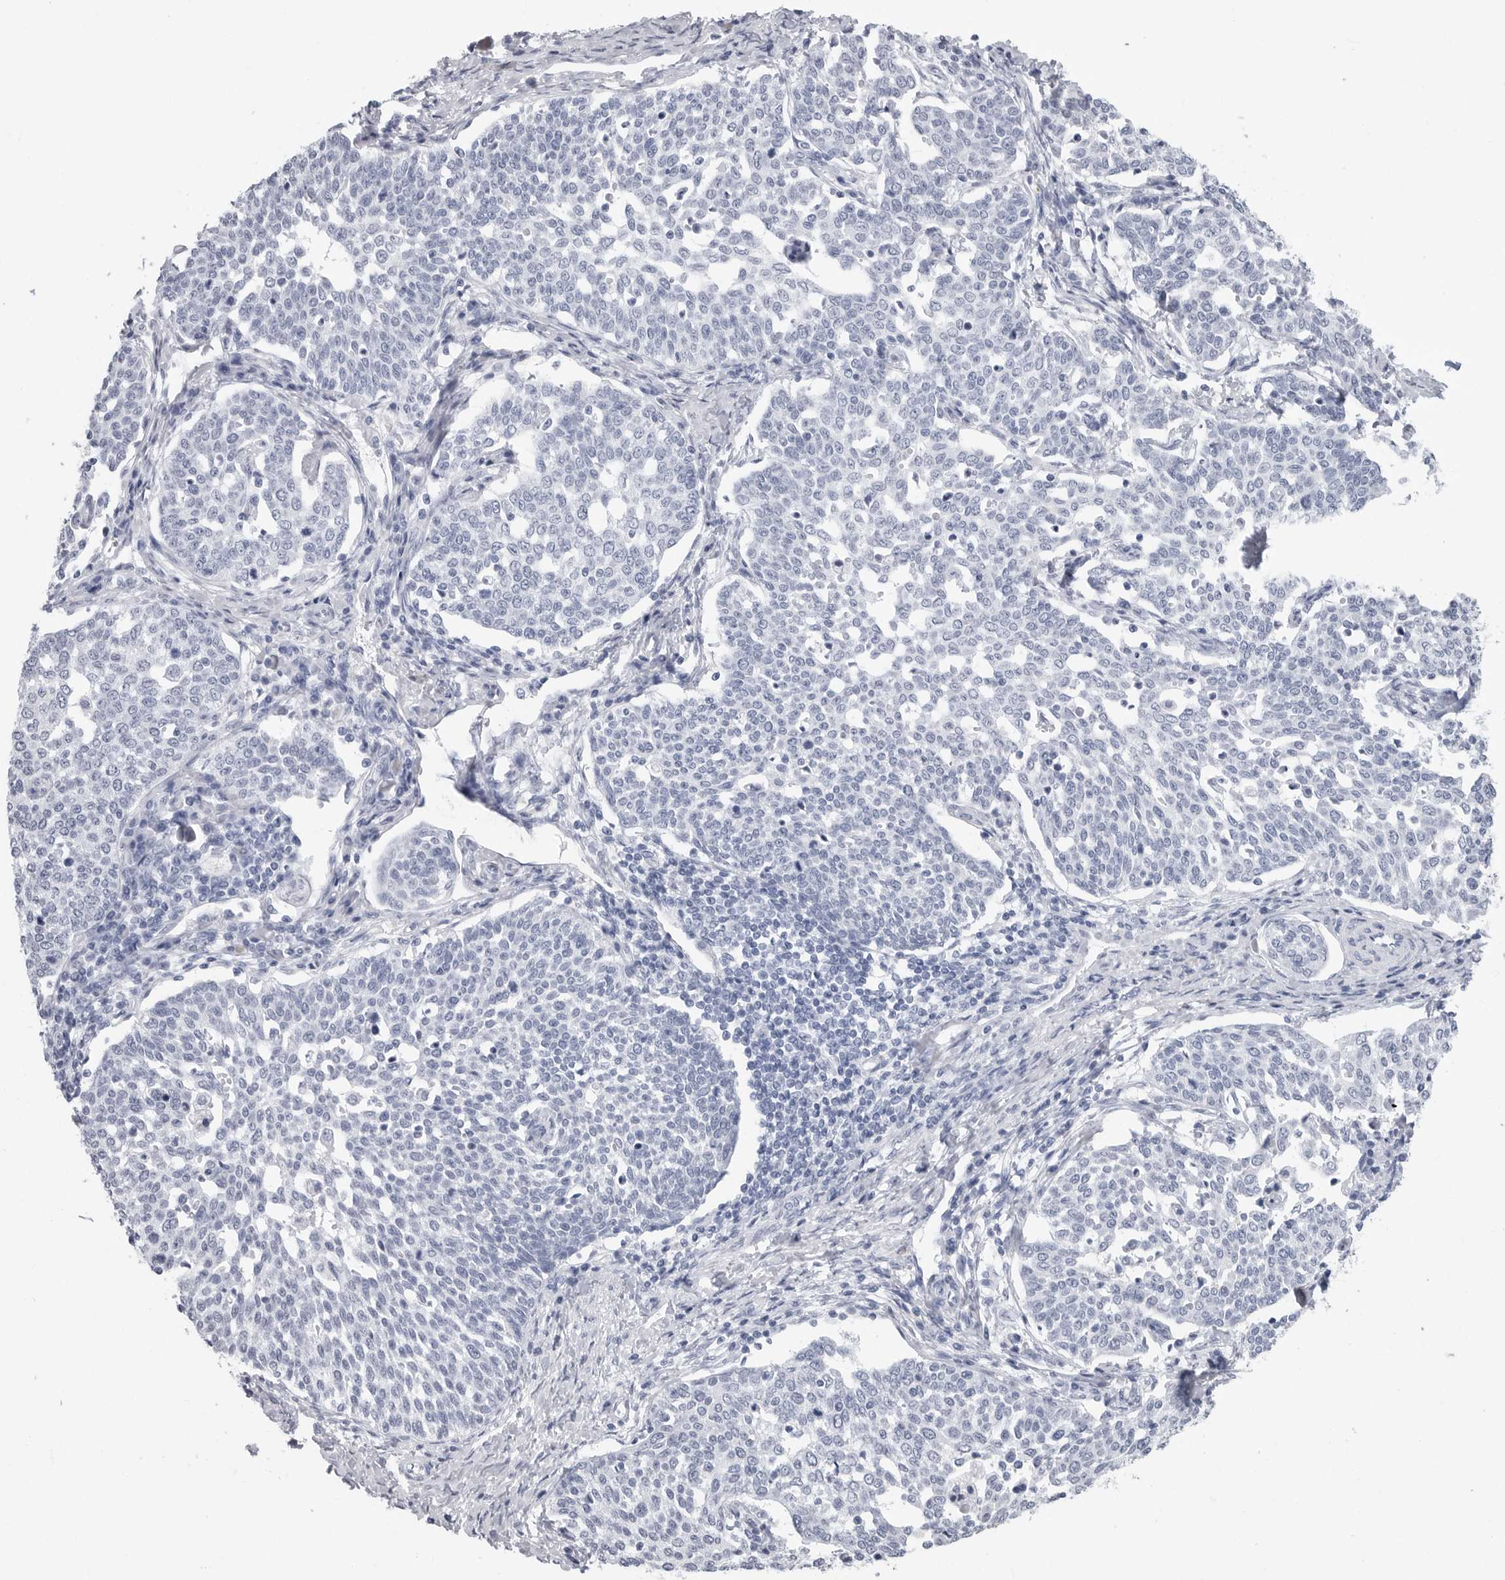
{"staining": {"intensity": "negative", "quantity": "none", "location": "none"}, "tissue": "cervical cancer", "cell_type": "Tumor cells", "image_type": "cancer", "snomed": [{"axis": "morphology", "description": "Squamous cell carcinoma, NOS"}, {"axis": "topography", "description": "Cervix"}], "caption": "High magnification brightfield microscopy of cervical cancer stained with DAB (brown) and counterstained with hematoxylin (blue): tumor cells show no significant expression. (DAB (3,3'-diaminobenzidine) immunohistochemistry with hematoxylin counter stain).", "gene": "CSH1", "patient": {"sex": "female", "age": 34}}